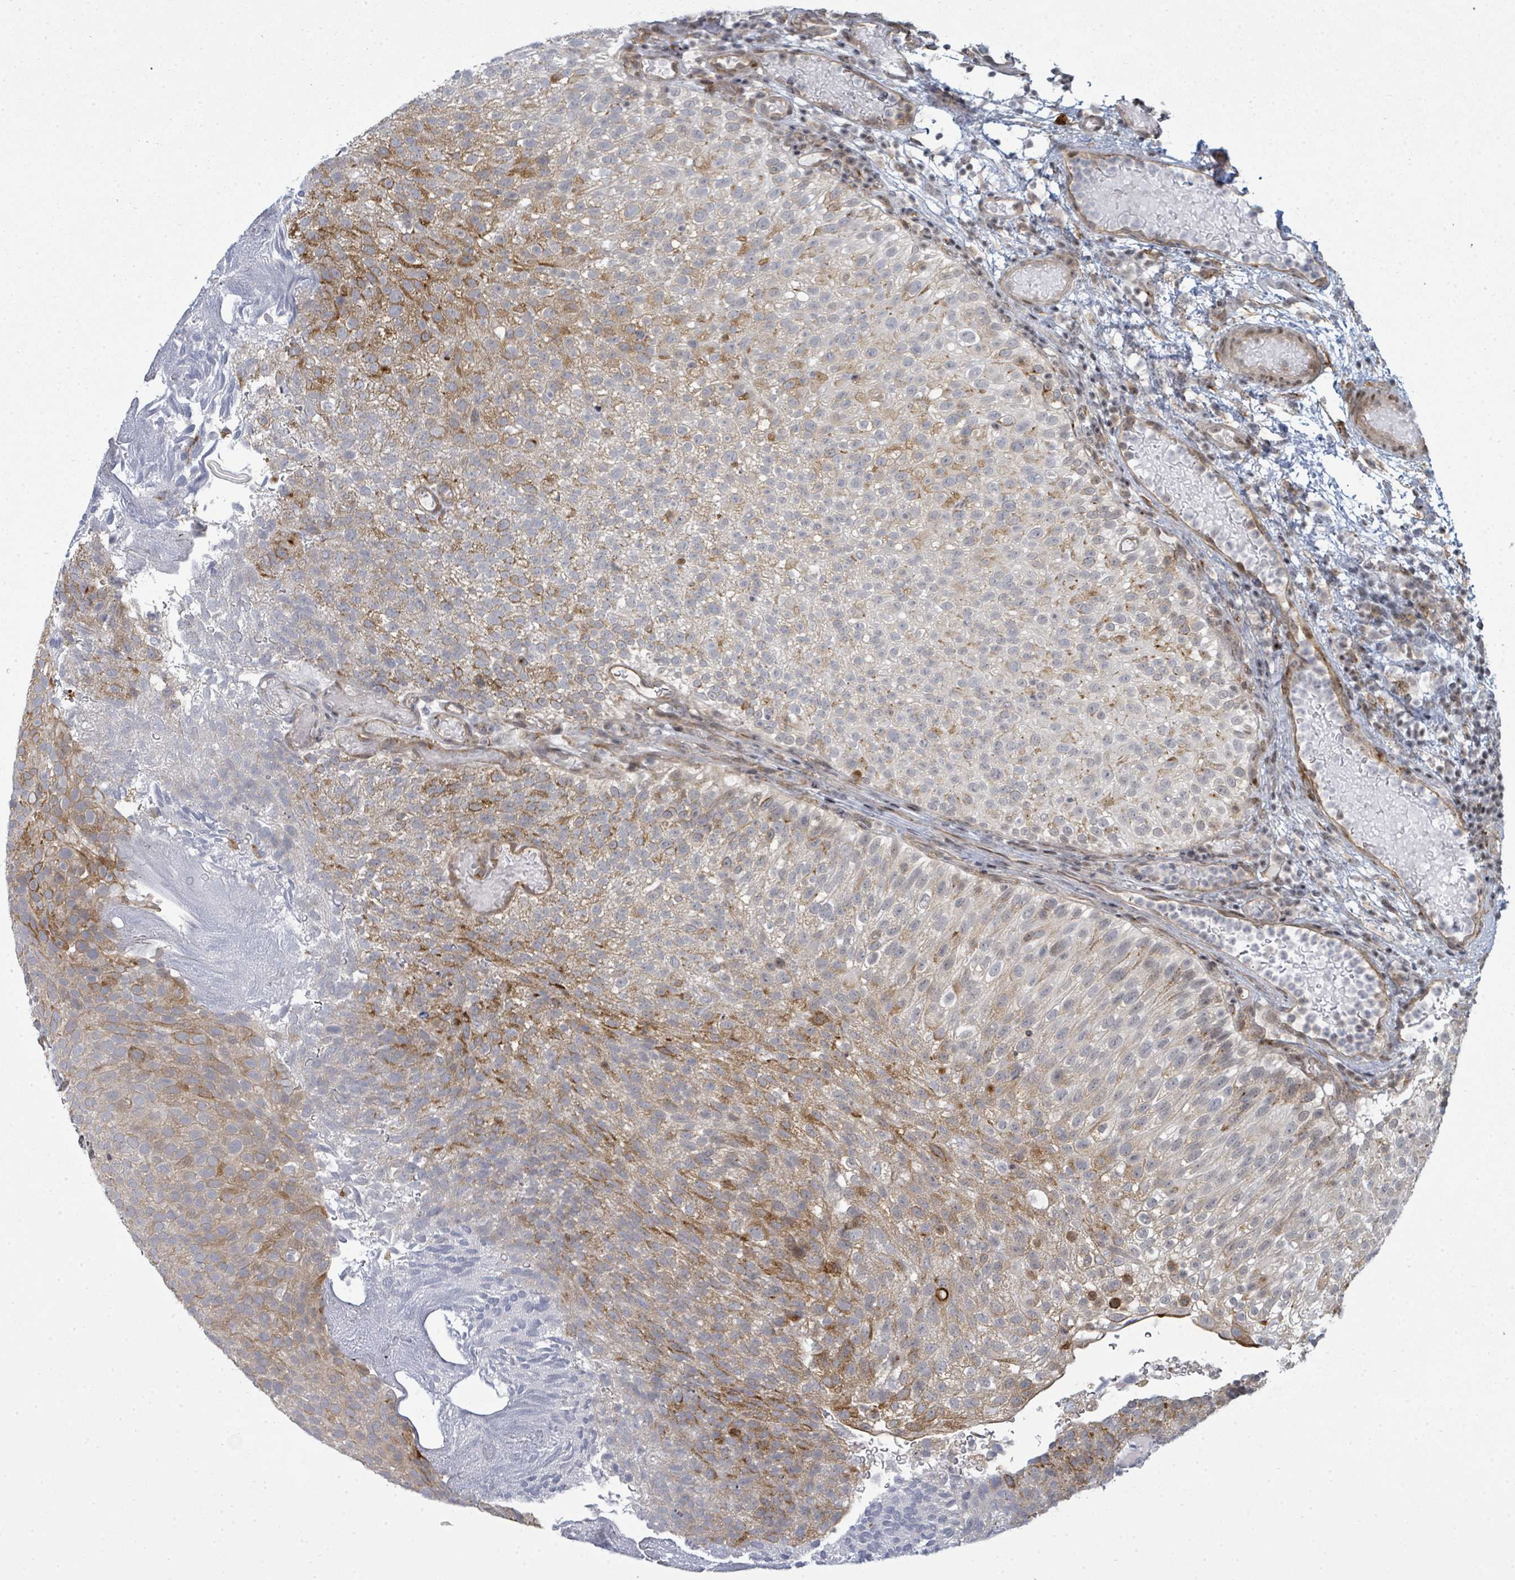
{"staining": {"intensity": "moderate", "quantity": "25%-75%", "location": "cytoplasmic/membranous"}, "tissue": "urothelial cancer", "cell_type": "Tumor cells", "image_type": "cancer", "snomed": [{"axis": "morphology", "description": "Urothelial carcinoma, Low grade"}, {"axis": "topography", "description": "Urinary bladder"}], "caption": "This is a micrograph of immunohistochemistry staining of low-grade urothelial carcinoma, which shows moderate staining in the cytoplasmic/membranous of tumor cells.", "gene": "PSMG2", "patient": {"sex": "male", "age": 78}}